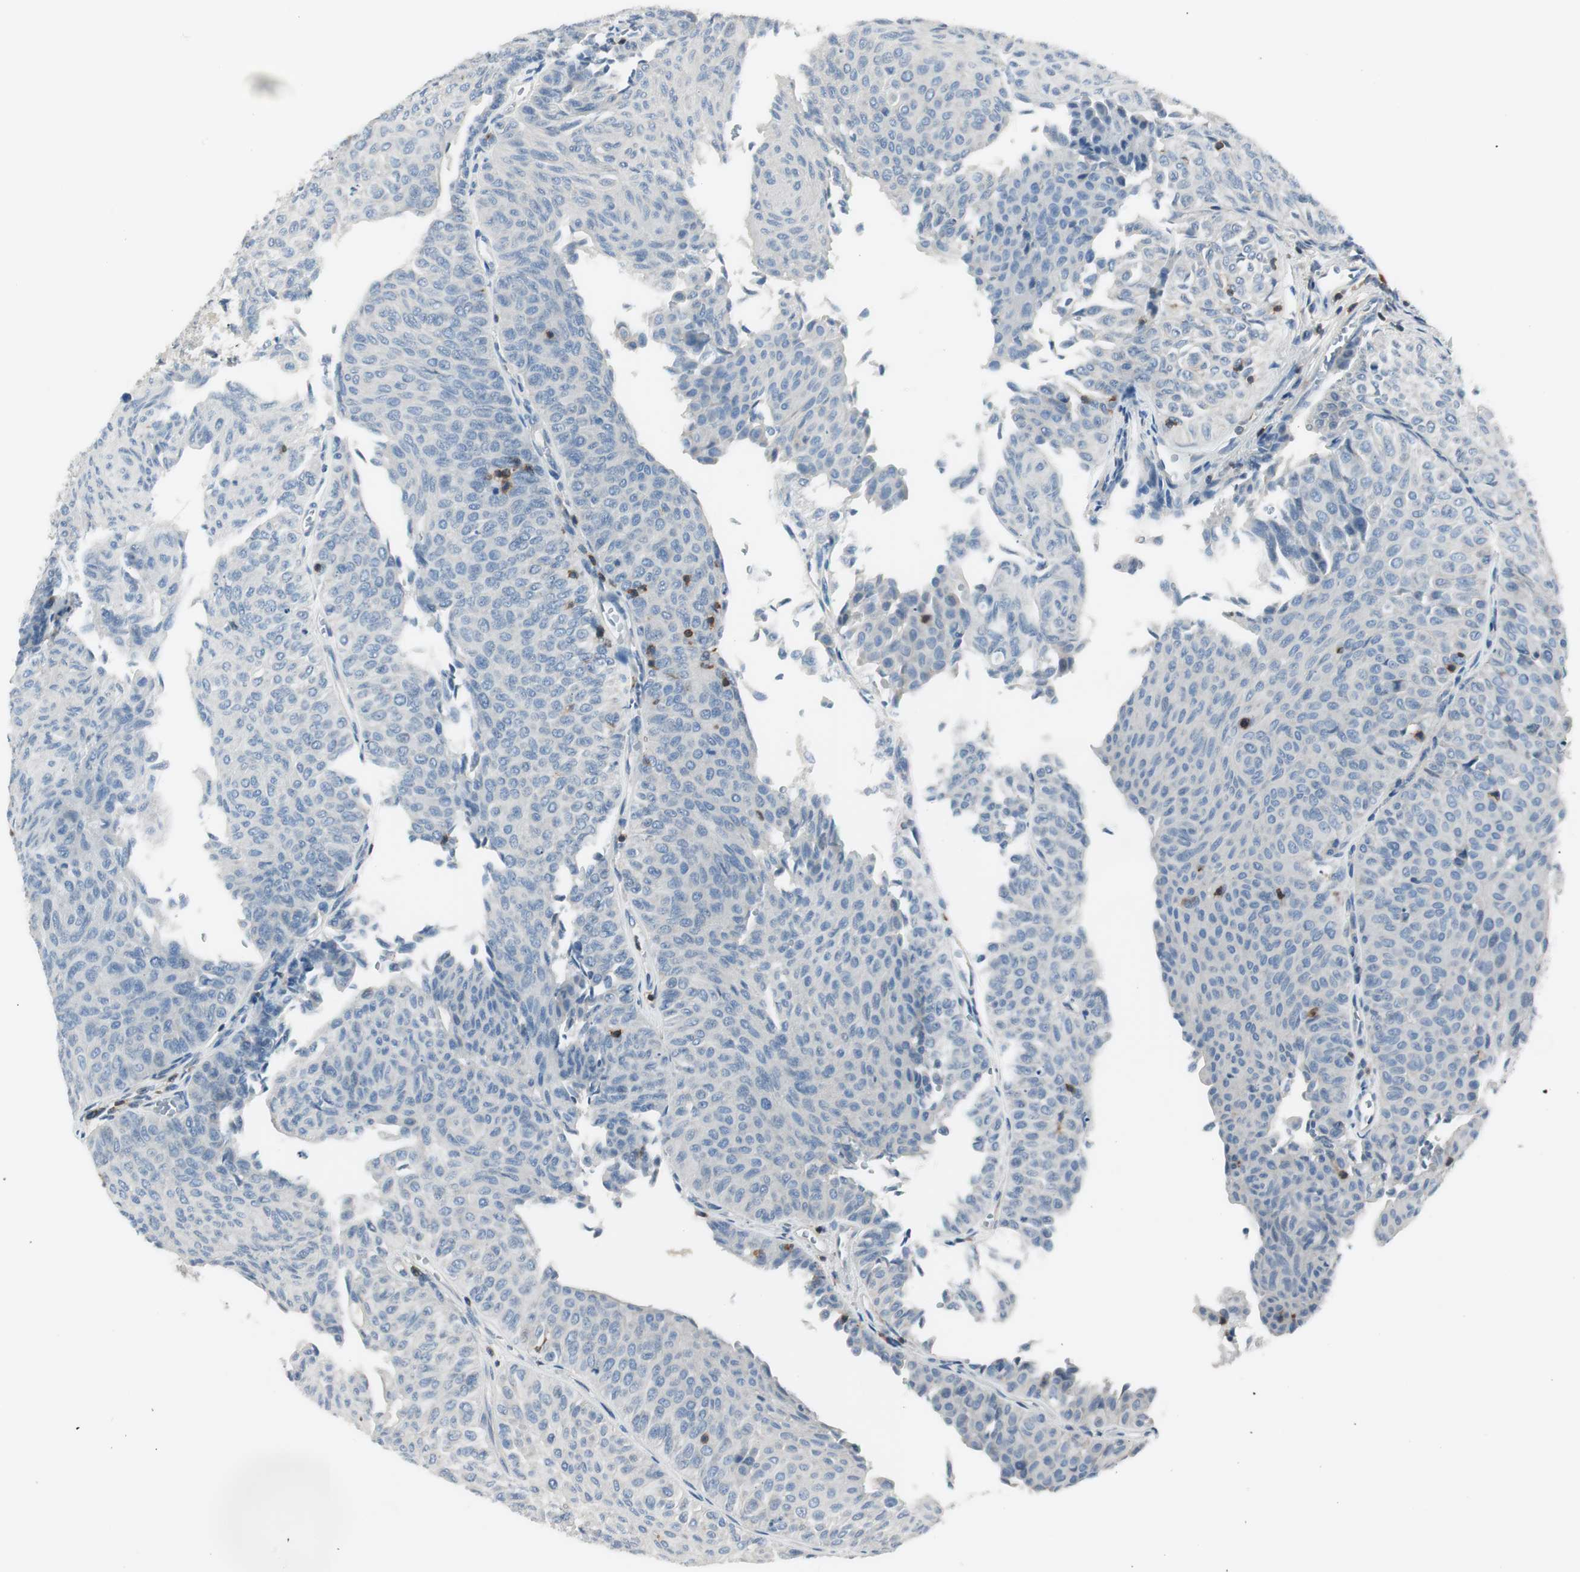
{"staining": {"intensity": "negative", "quantity": "none", "location": "none"}, "tissue": "urothelial cancer", "cell_type": "Tumor cells", "image_type": "cancer", "snomed": [{"axis": "morphology", "description": "Urothelial carcinoma, Low grade"}, {"axis": "topography", "description": "Urinary bladder"}], "caption": "The image displays no staining of tumor cells in urothelial carcinoma (low-grade).", "gene": "SLC9A3R1", "patient": {"sex": "male", "age": 78}}